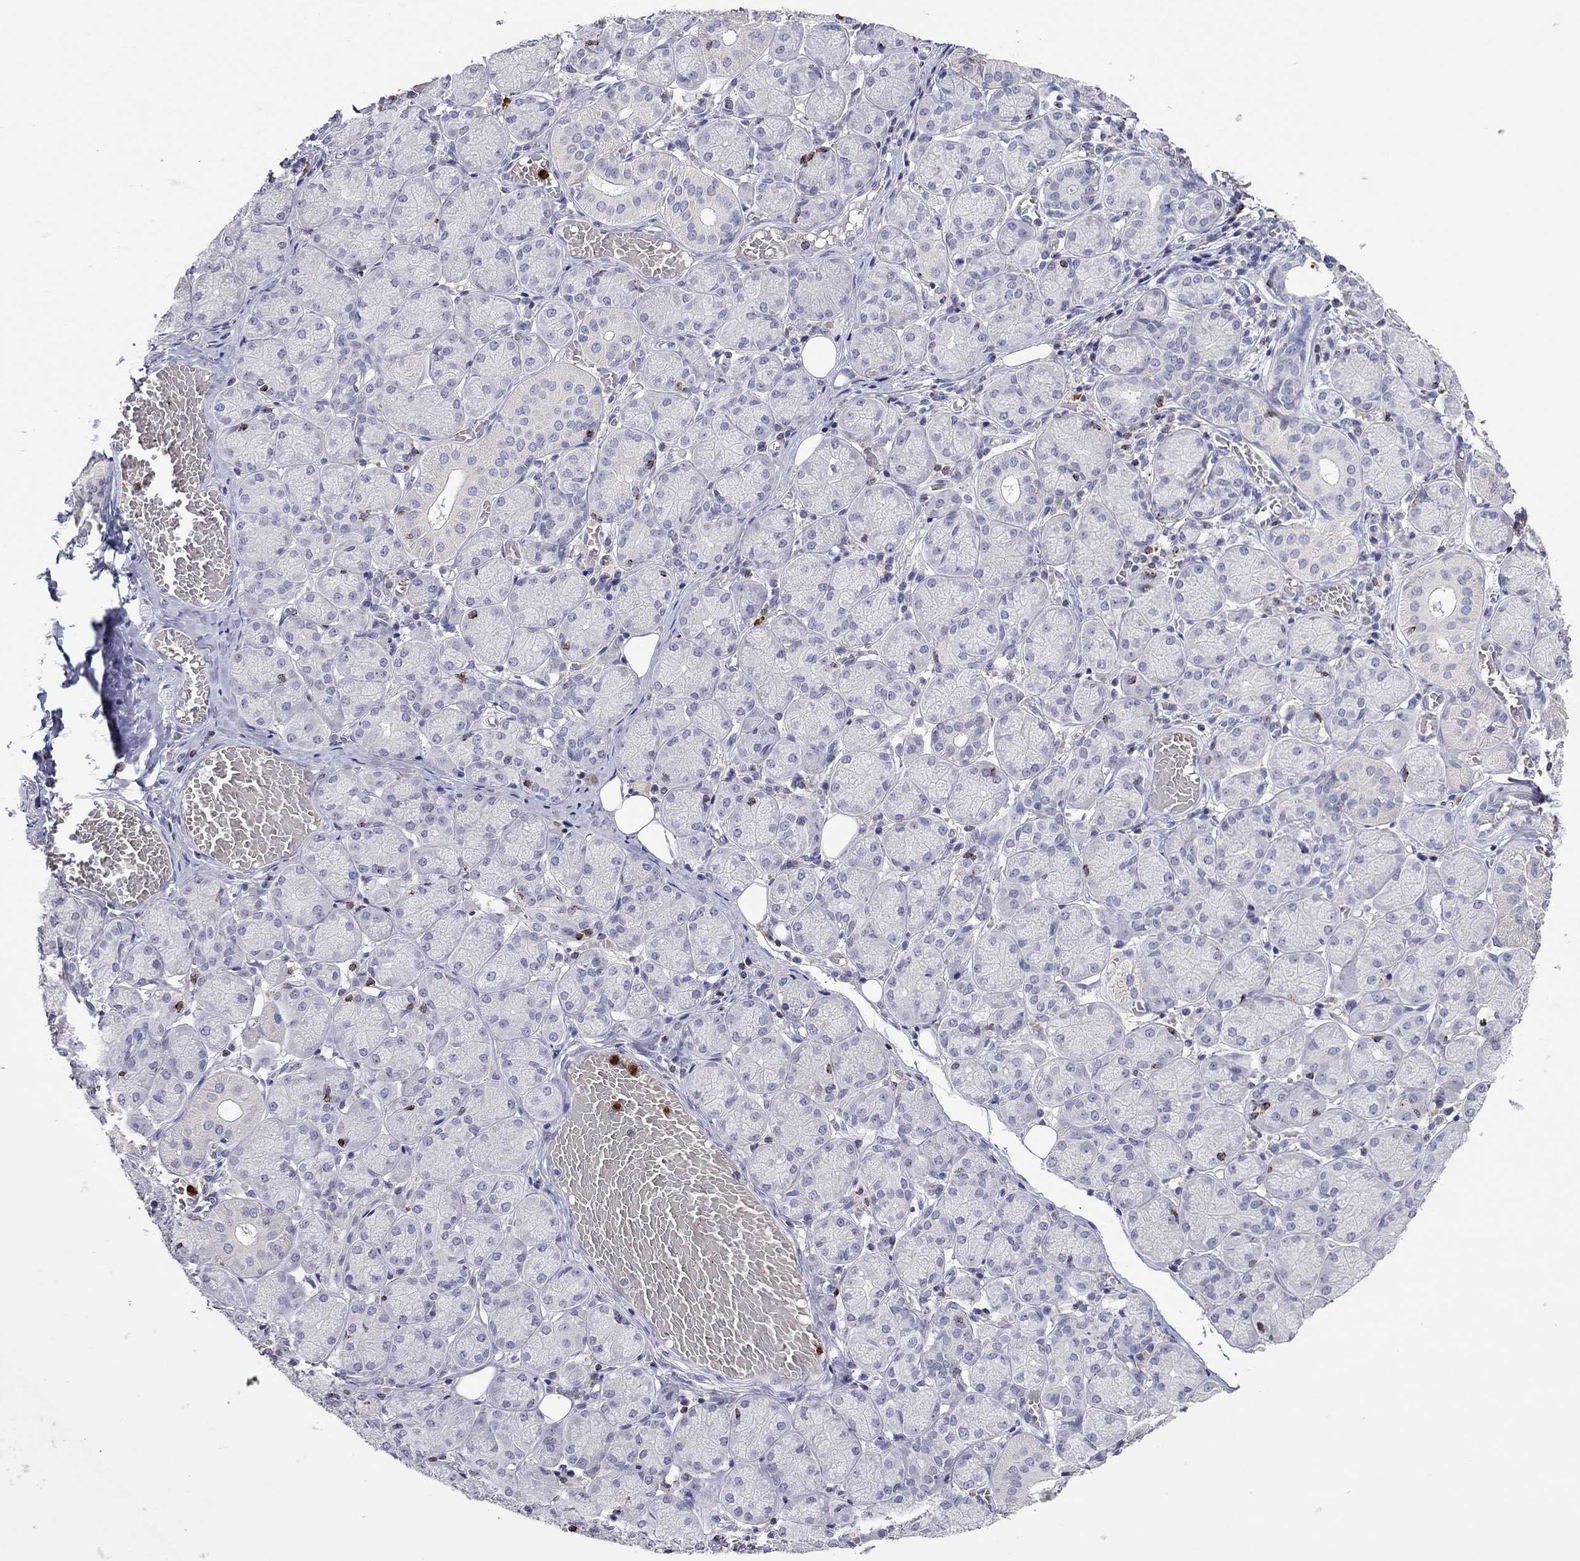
{"staining": {"intensity": "negative", "quantity": "none", "location": "none"}, "tissue": "salivary gland", "cell_type": "Glandular cells", "image_type": "normal", "snomed": [{"axis": "morphology", "description": "Normal tissue, NOS"}, {"axis": "topography", "description": "Salivary gland"}, {"axis": "topography", "description": "Peripheral nerve tissue"}], "caption": "Image shows no significant protein positivity in glandular cells of benign salivary gland. (Stains: DAB (3,3'-diaminobenzidine) IHC with hematoxylin counter stain, Microscopy: brightfield microscopy at high magnification).", "gene": "CCL5", "patient": {"sex": "female", "age": 24}}